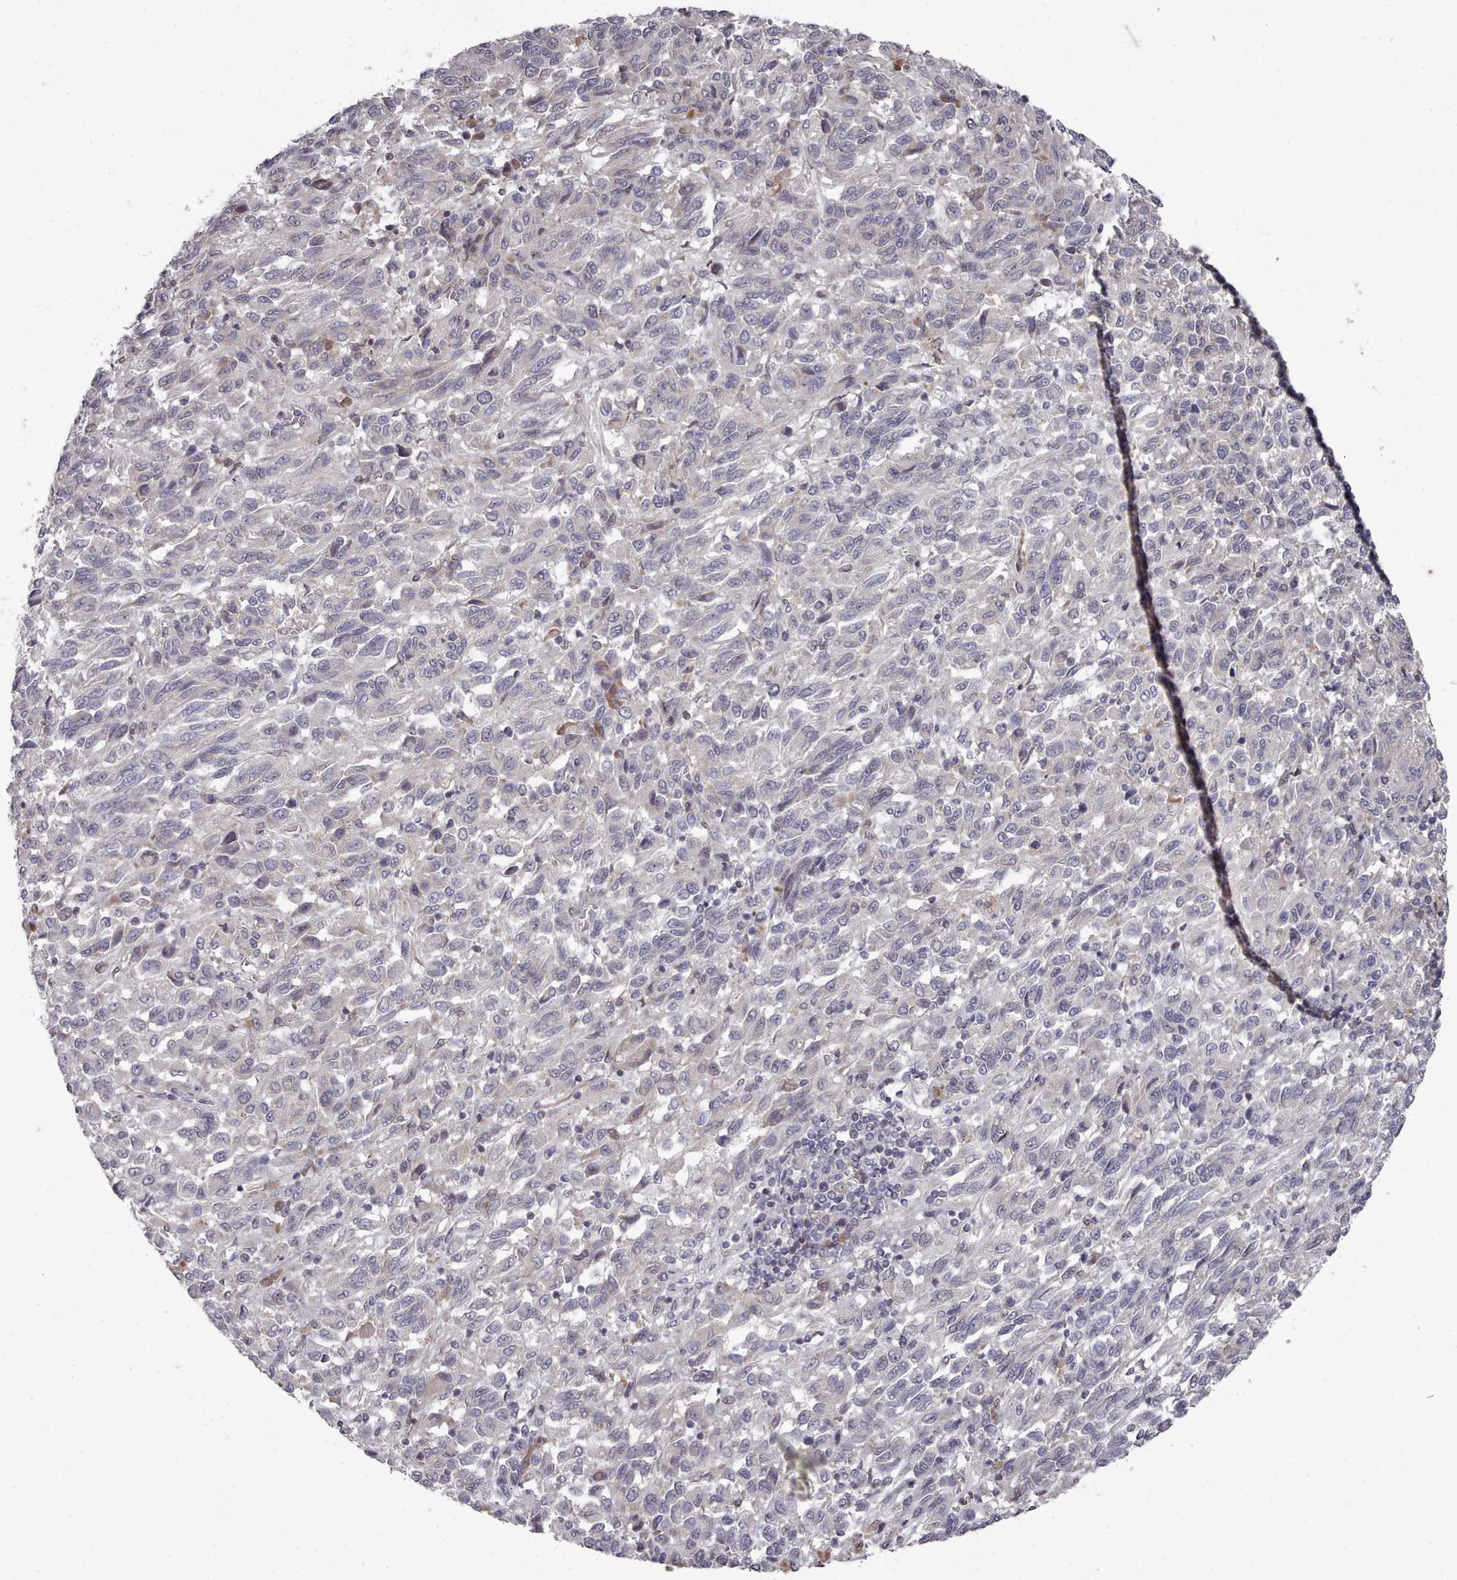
{"staining": {"intensity": "negative", "quantity": "none", "location": "none"}, "tissue": "melanoma", "cell_type": "Tumor cells", "image_type": "cancer", "snomed": [{"axis": "morphology", "description": "Malignant melanoma, Metastatic site"}, {"axis": "topography", "description": "Lung"}], "caption": "Tumor cells show no significant expression in malignant melanoma (metastatic site).", "gene": "ACKR3", "patient": {"sex": "male", "age": 64}}